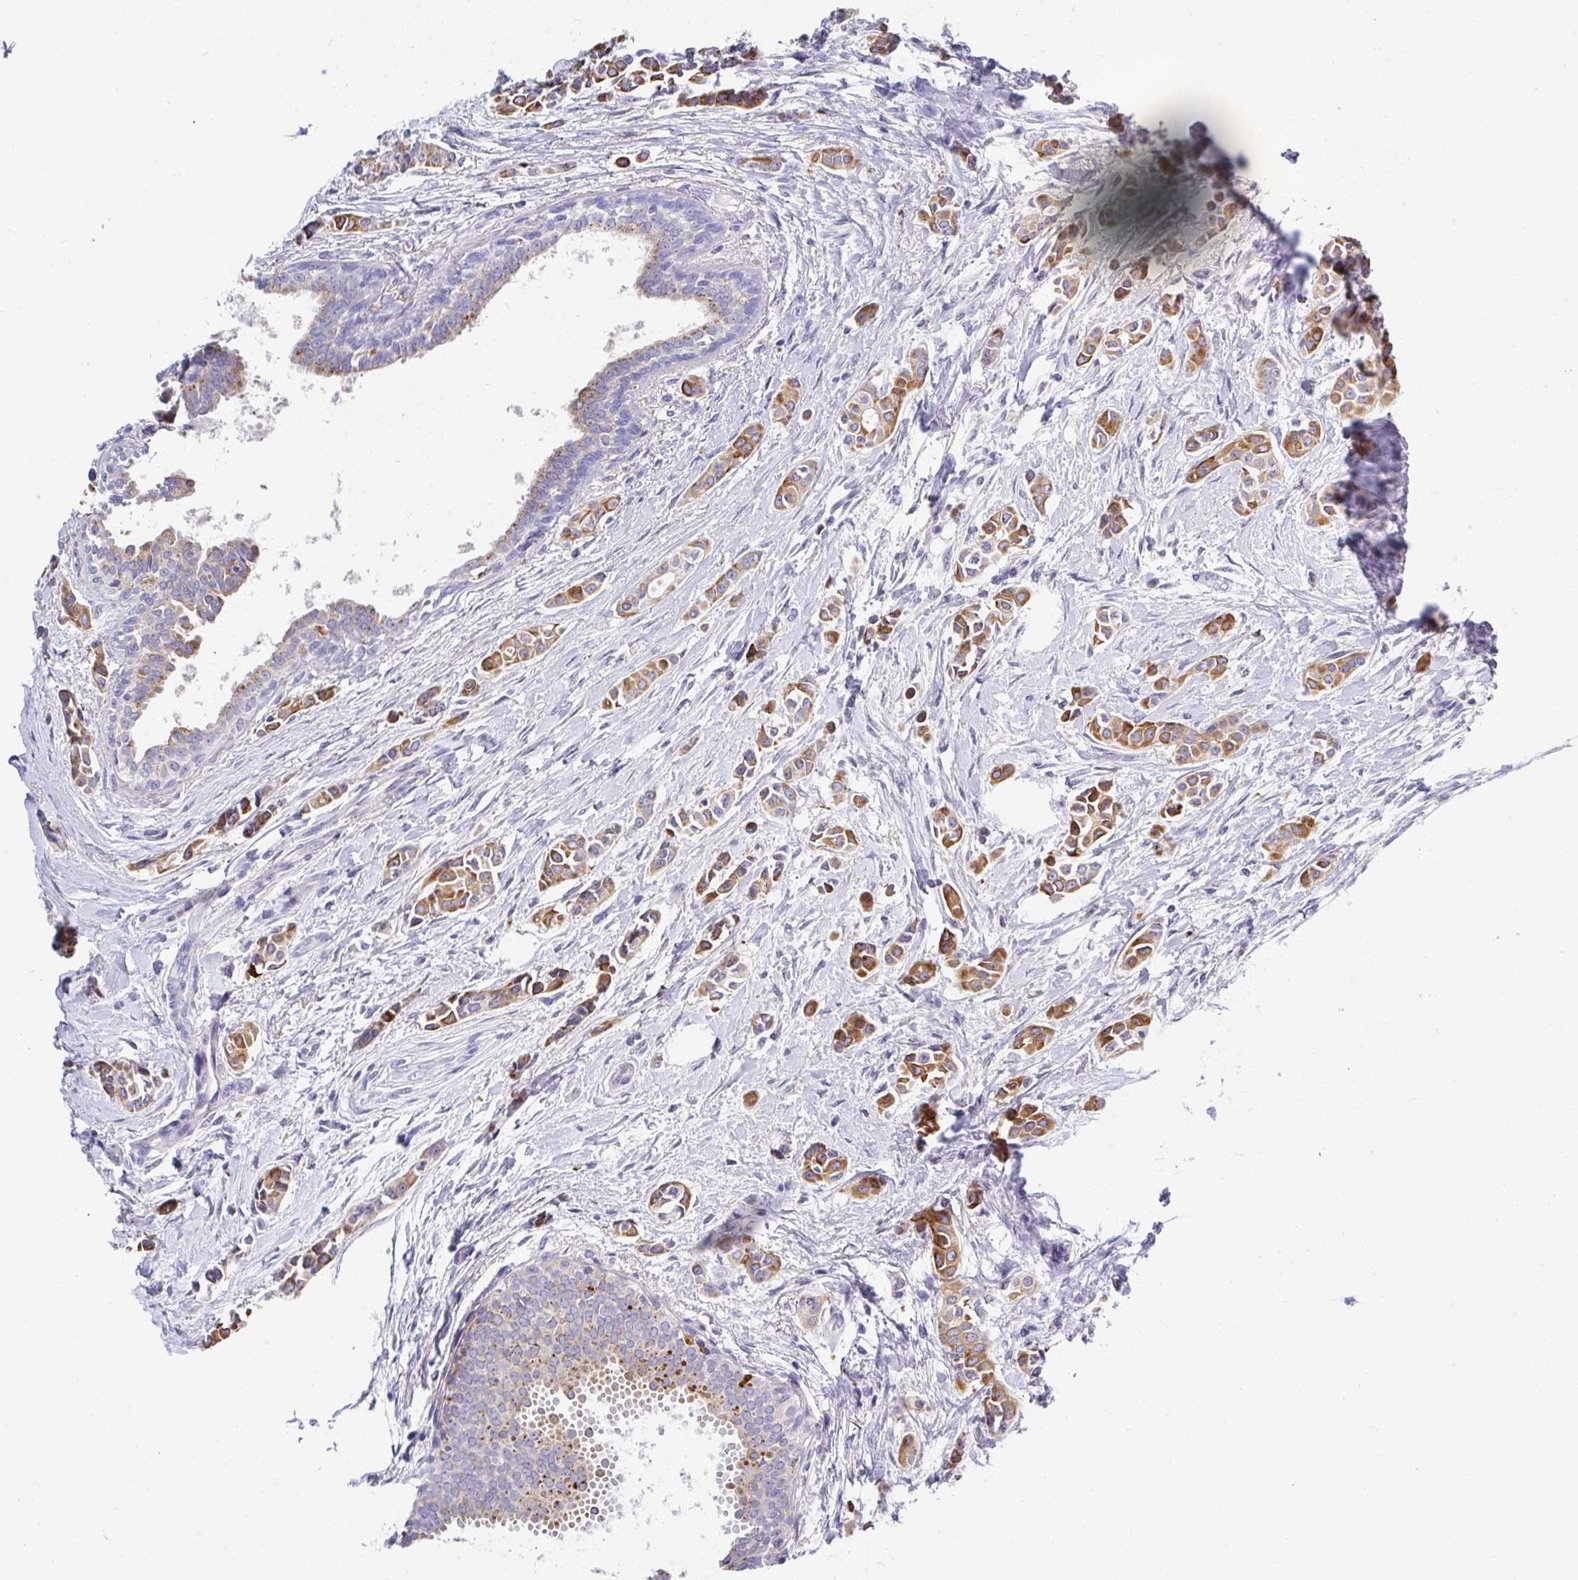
{"staining": {"intensity": "moderate", "quantity": ">75%", "location": "cytoplasmic/membranous"}, "tissue": "breast cancer", "cell_type": "Tumor cells", "image_type": "cancer", "snomed": [{"axis": "morphology", "description": "Duct carcinoma"}, {"axis": "topography", "description": "Breast"}], "caption": "Breast cancer stained for a protein (brown) displays moderate cytoplasmic/membranous positive staining in about >75% of tumor cells.", "gene": "ZNF33A", "patient": {"sex": "female", "age": 64}}